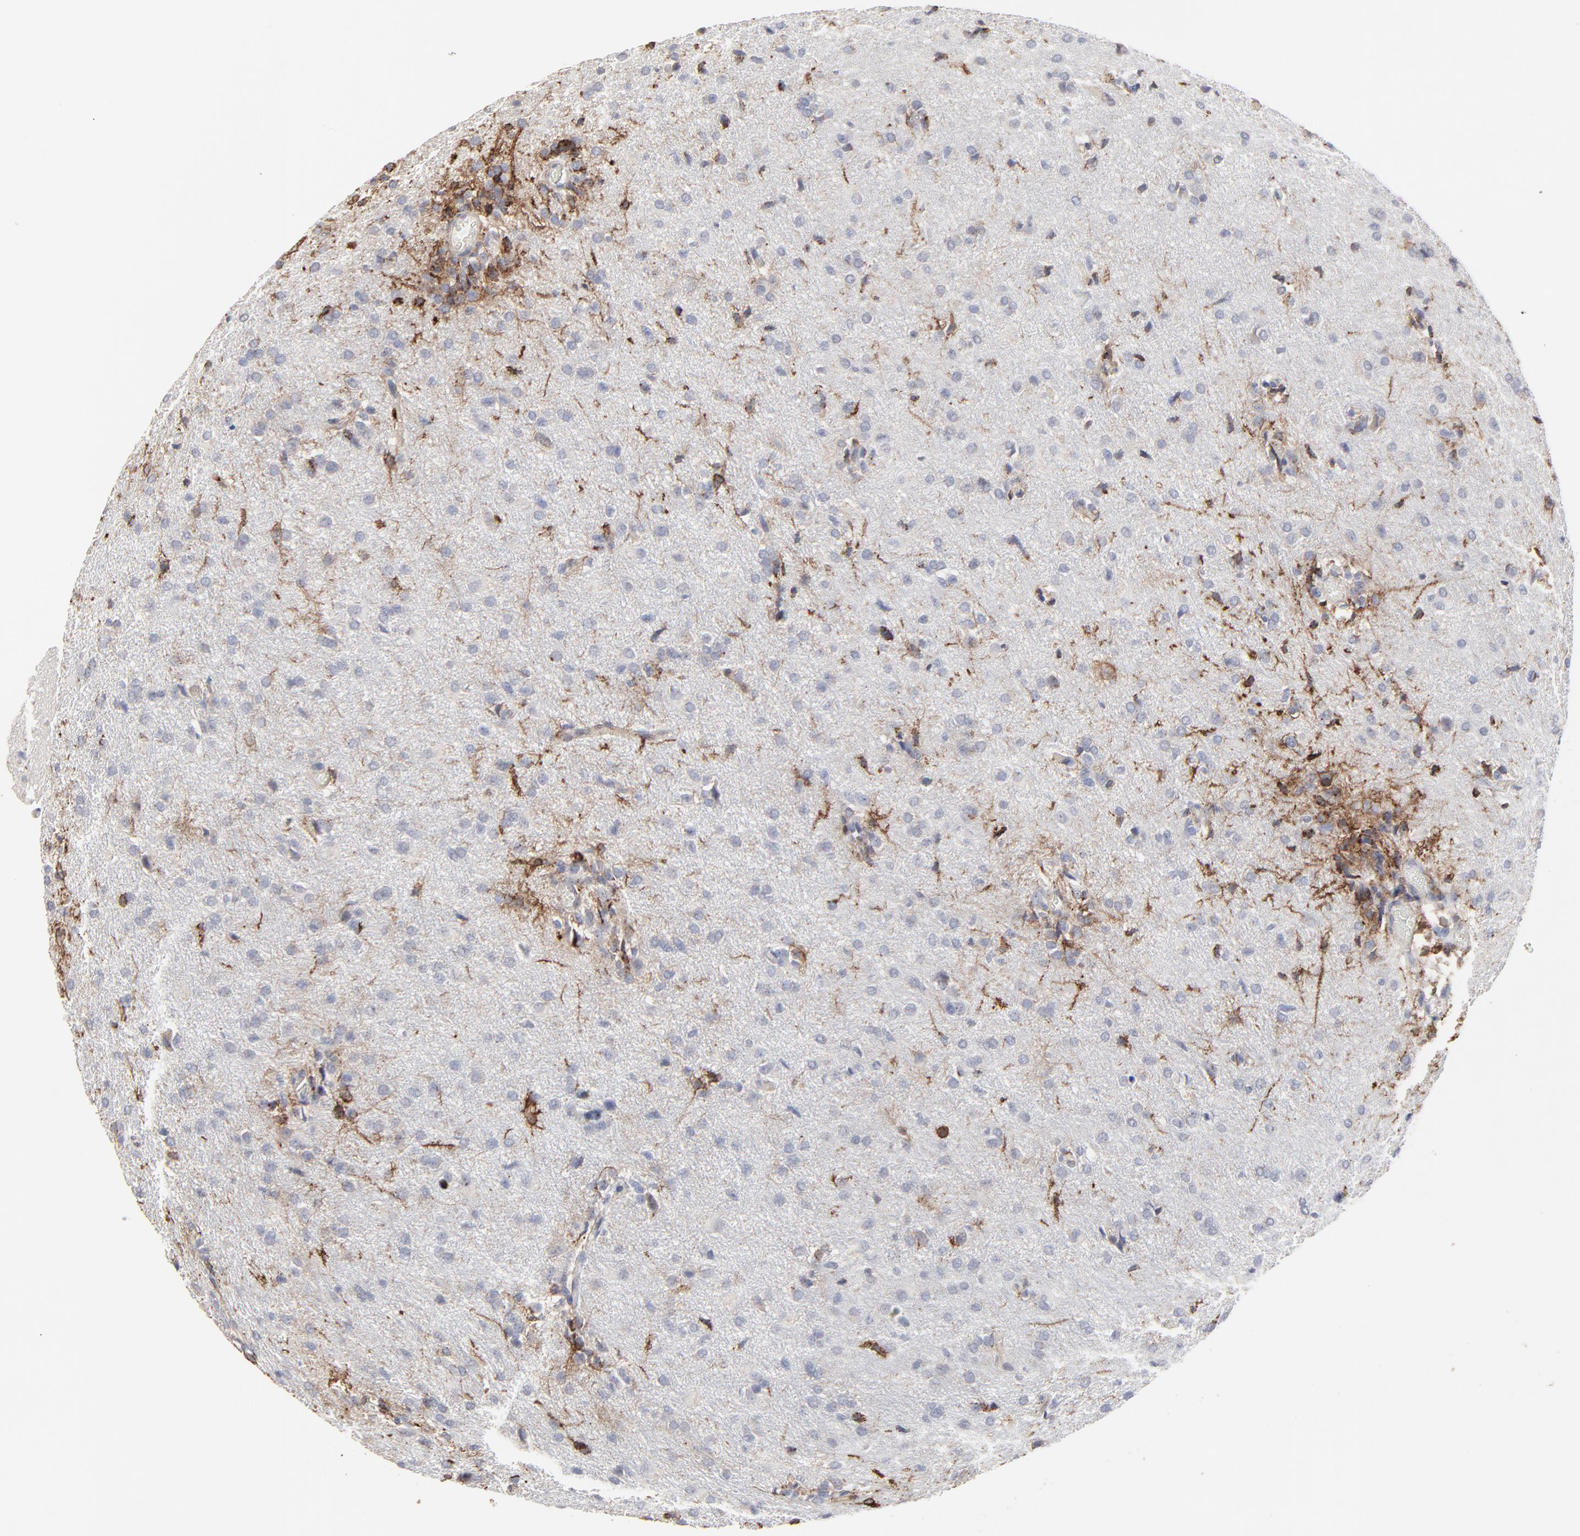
{"staining": {"intensity": "moderate", "quantity": "<25%", "location": "cytoplasmic/membranous"}, "tissue": "glioma", "cell_type": "Tumor cells", "image_type": "cancer", "snomed": [{"axis": "morphology", "description": "Glioma, malignant, High grade"}, {"axis": "topography", "description": "Brain"}], "caption": "Immunohistochemistry of malignant high-grade glioma demonstrates low levels of moderate cytoplasmic/membranous positivity in about <25% of tumor cells. (brown staining indicates protein expression, while blue staining denotes nuclei).", "gene": "SLC6A14", "patient": {"sex": "male", "age": 68}}